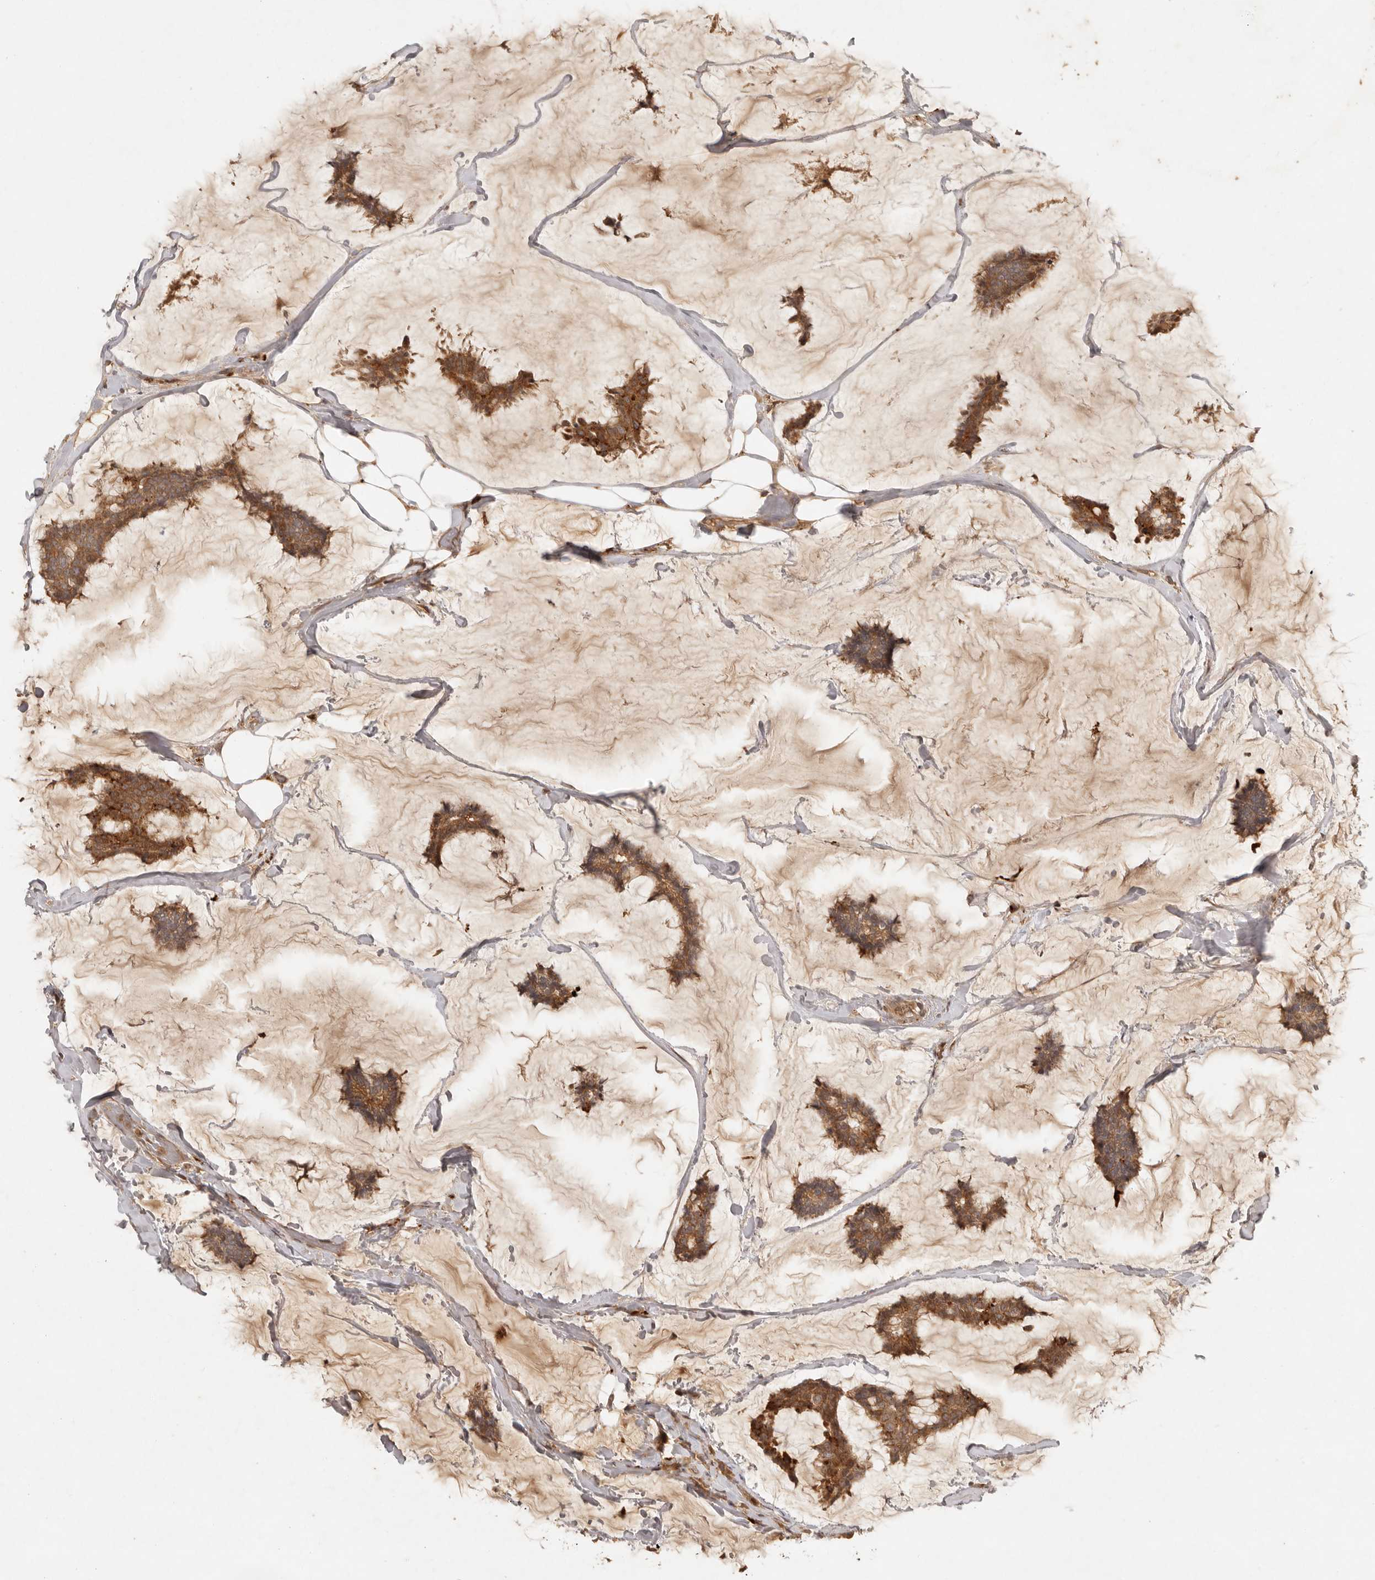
{"staining": {"intensity": "strong", "quantity": ">75%", "location": "cytoplasmic/membranous"}, "tissue": "breast cancer", "cell_type": "Tumor cells", "image_type": "cancer", "snomed": [{"axis": "morphology", "description": "Duct carcinoma"}, {"axis": "topography", "description": "Breast"}], "caption": "Breast cancer (infiltrating ductal carcinoma) was stained to show a protein in brown. There is high levels of strong cytoplasmic/membranous positivity in about >75% of tumor cells.", "gene": "ANKRD61", "patient": {"sex": "female", "age": 93}}